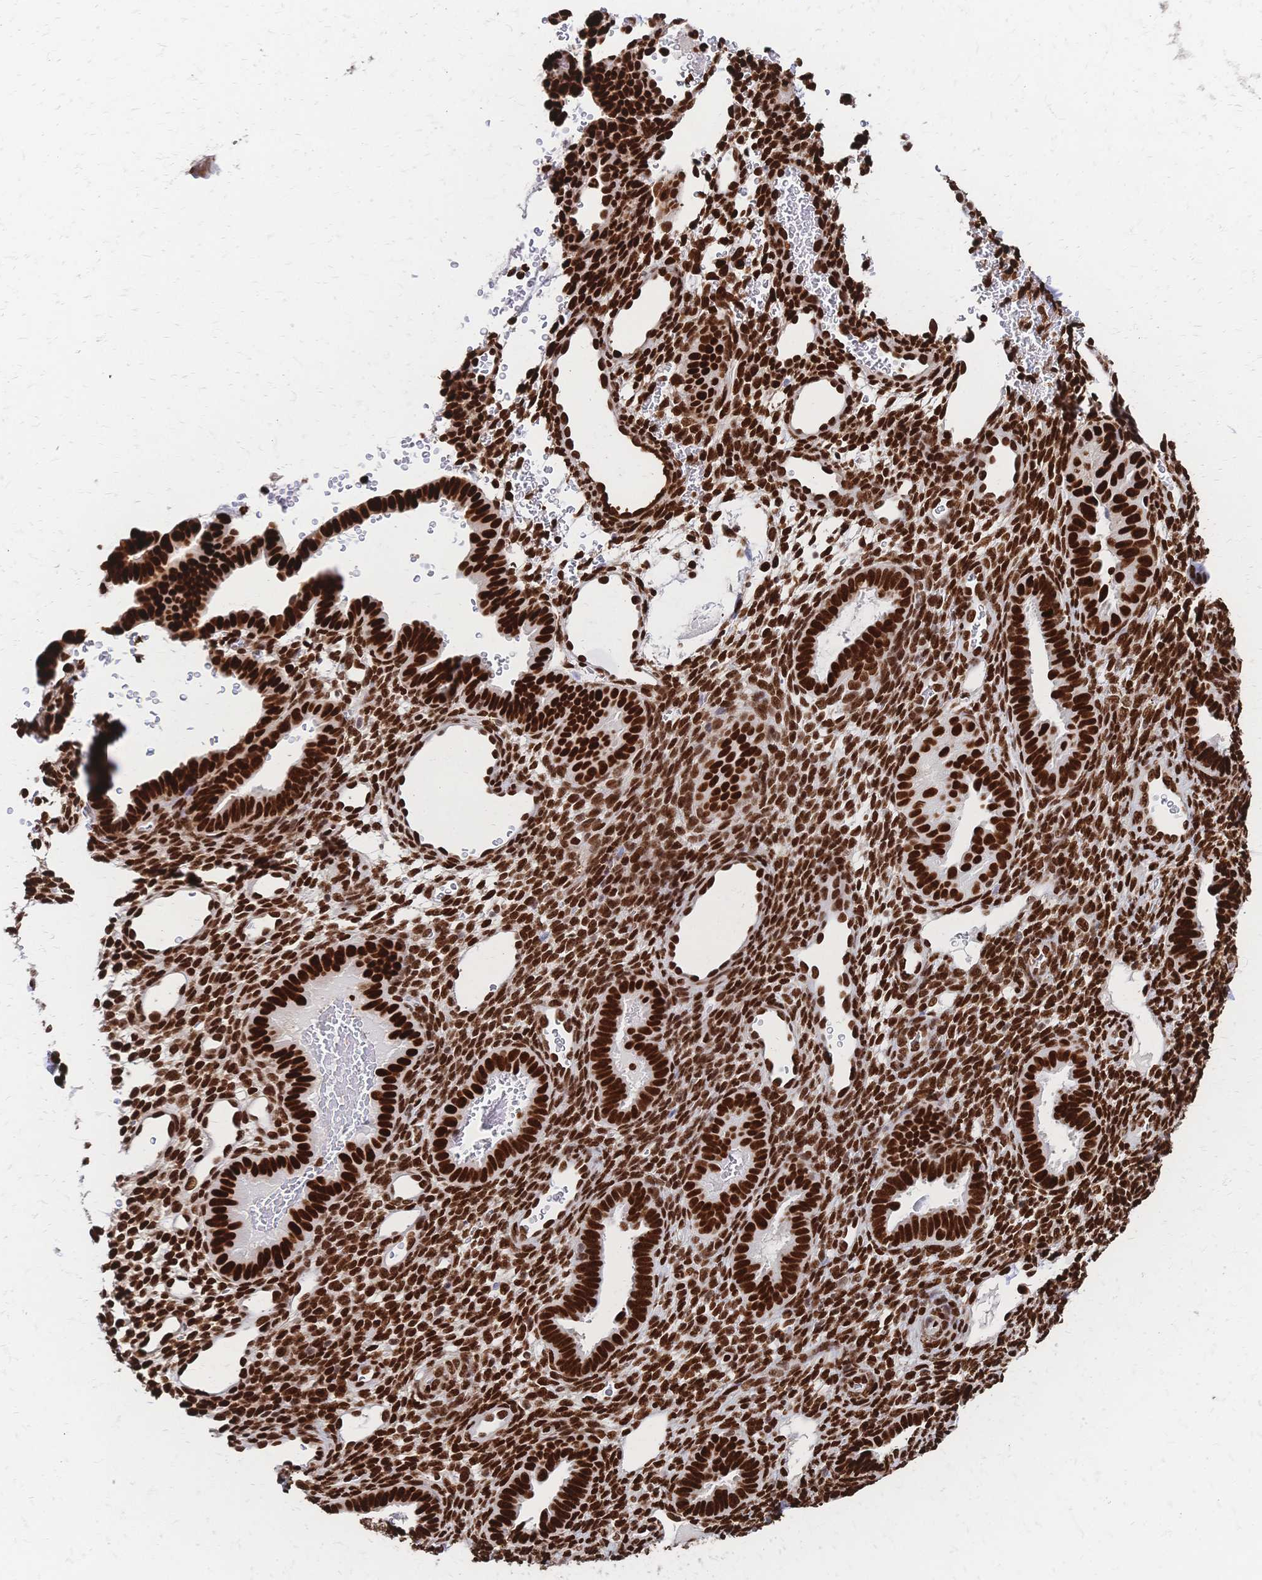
{"staining": {"intensity": "strong", "quantity": ">75%", "location": "nuclear"}, "tissue": "endometrium", "cell_type": "Cells in endometrial stroma", "image_type": "normal", "snomed": [{"axis": "morphology", "description": "Normal tissue, NOS"}, {"axis": "topography", "description": "Endometrium"}], "caption": "Immunohistochemical staining of unremarkable endometrium reveals high levels of strong nuclear expression in approximately >75% of cells in endometrial stroma. (Brightfield microscopy of DAB IHC at high magnification).", "gene": "HDGF", "patient": {"sex": "female", "age": 34}}